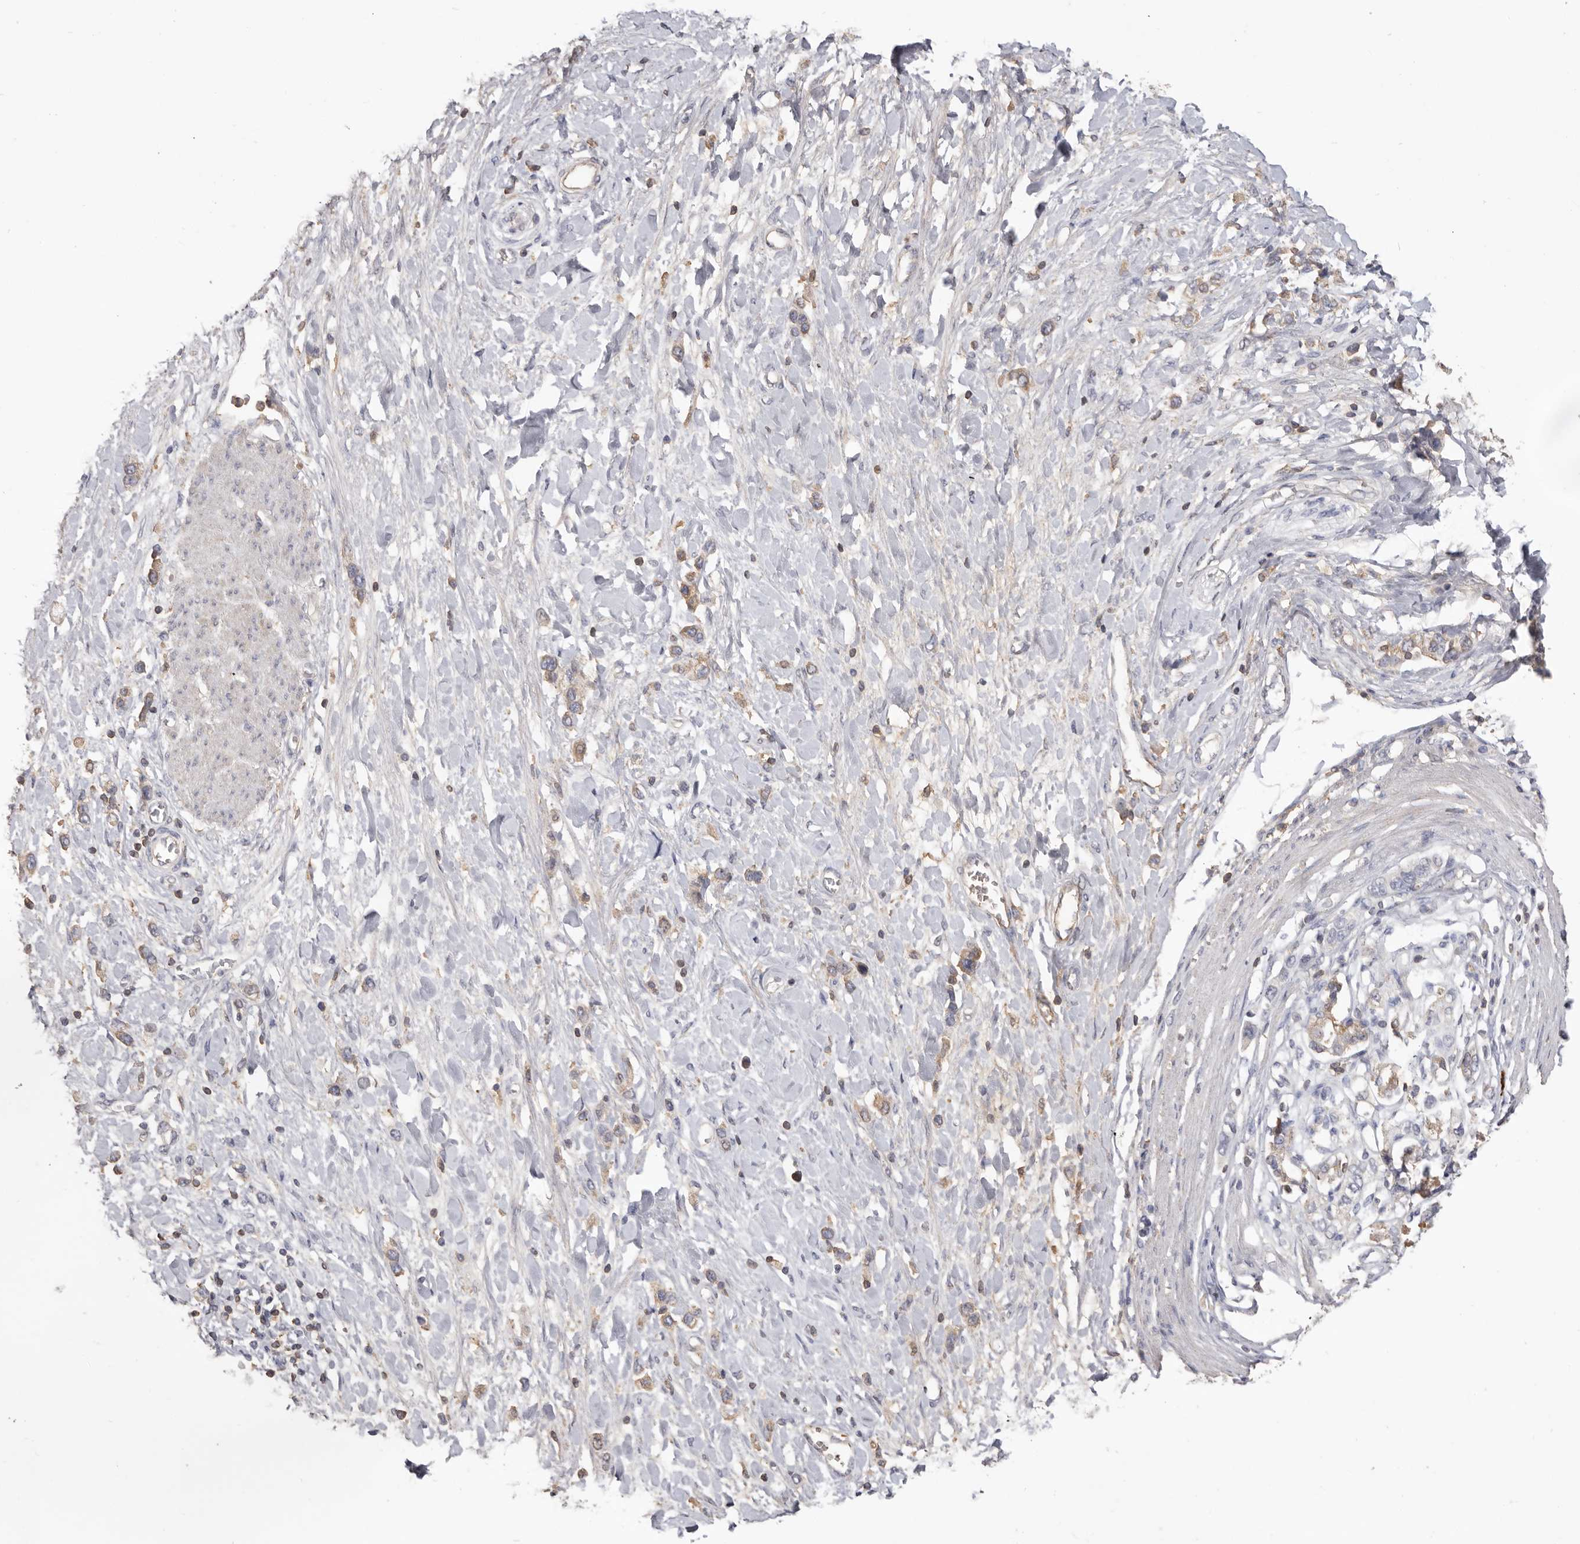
{"staining": {"intensity": "weak", "quantity": ">75%", "location": "cytoplasmic/membranous"}, "tissue": "stomach cancer", "cell_type": "Tumor cells", "image_type": "cancer", "snomed": [{"axis": "morphology", "description": "Adenocarcinoma, NOS"}, {"axis": "topography", "description": "Stomach"}], "caption": "Adenocarcinoma (stomach) stained with a brown dye reveals weak cytoplasmic/membranous positive expression in about >75% of tumor cells.", "gene": "HCAR2", "patient": {"sex": "female", "age": 65}}